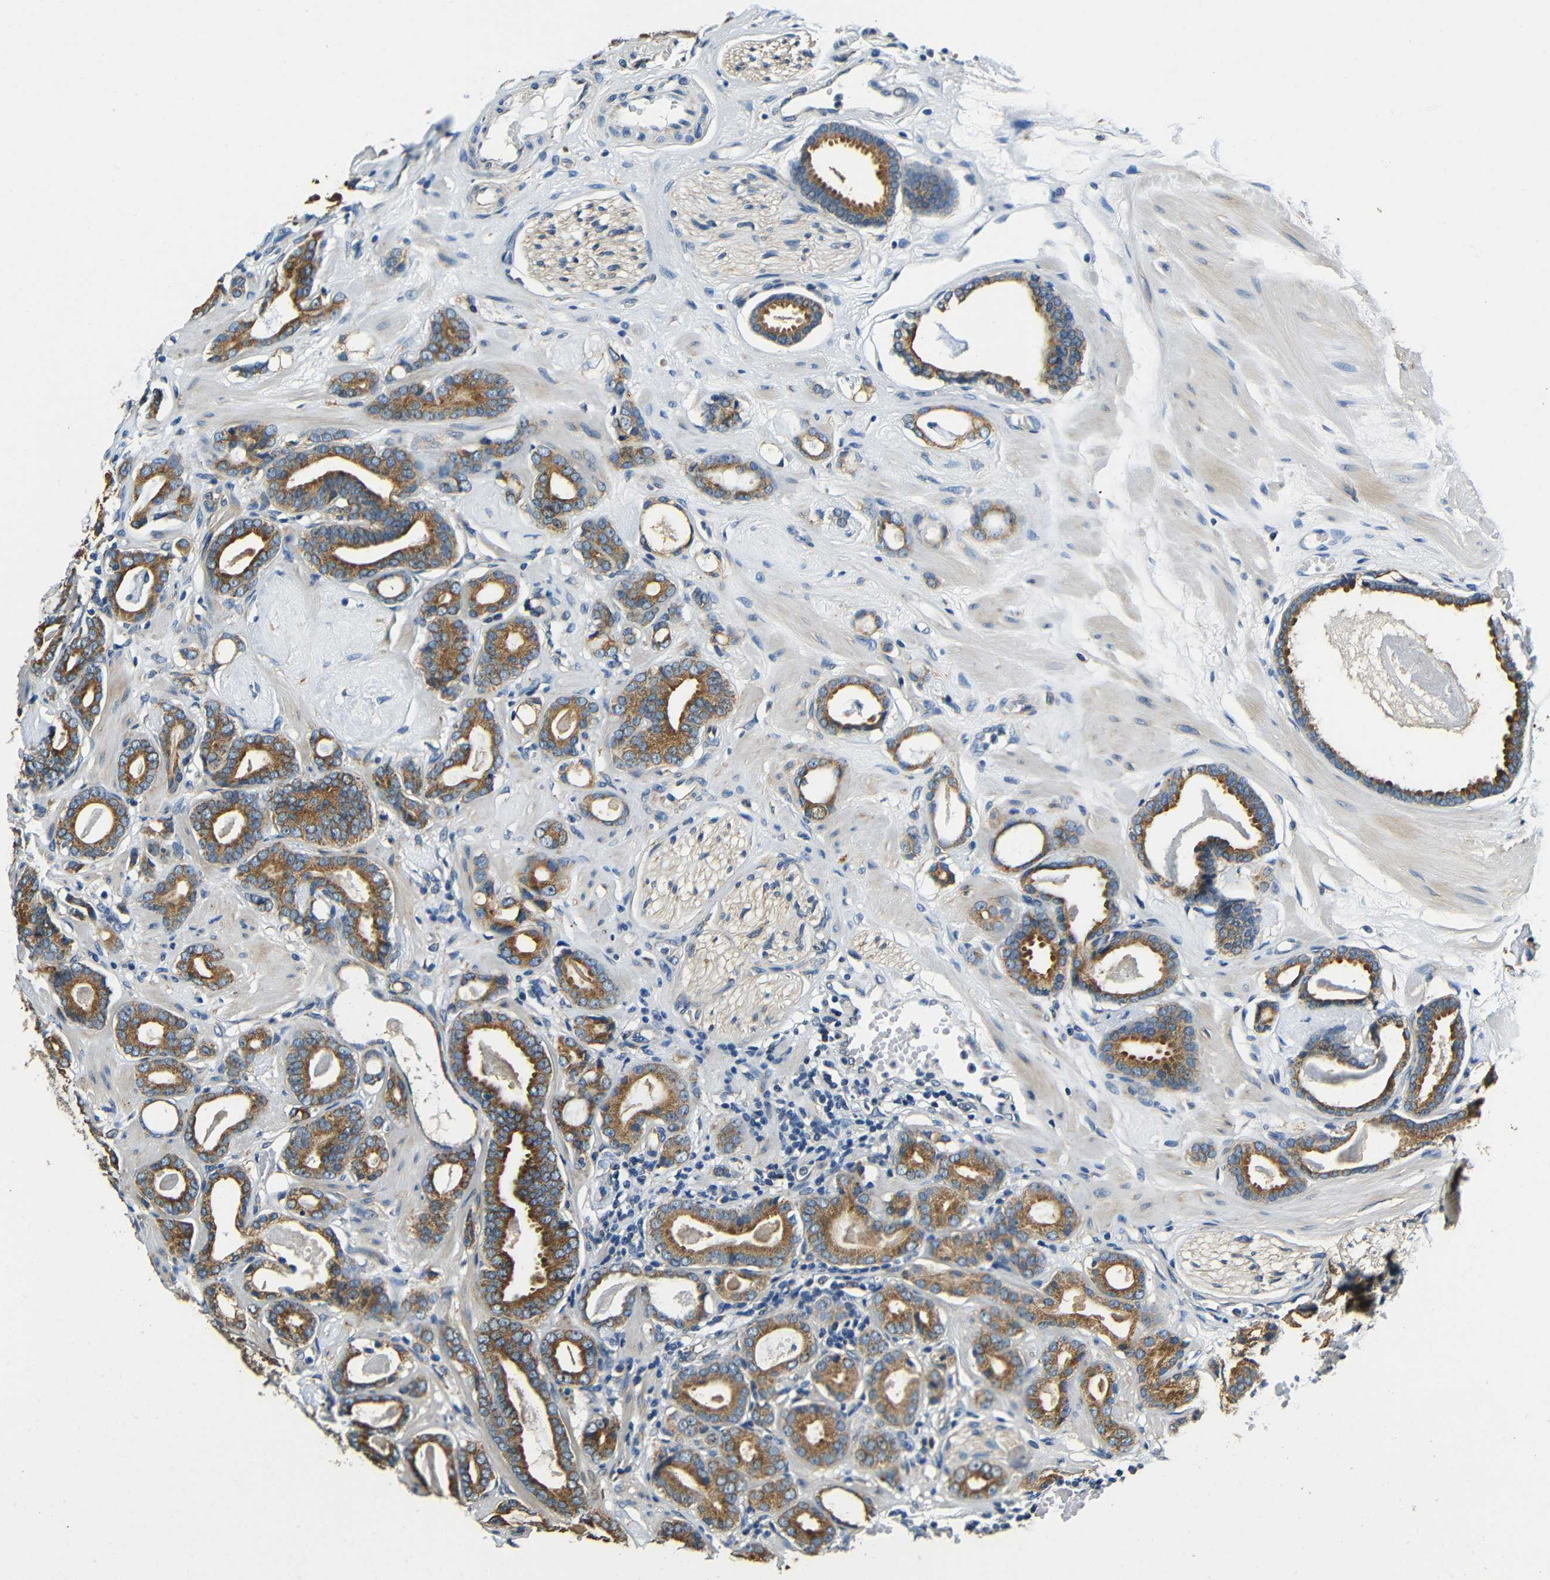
{"staining": {"intensity": "strong", "quantity": ">75%", "location": "cytoplasmic/membranous"}, "tissue": "prostate cancer", "cell_type": "Tumor cells", "image_type": "cancer", "snomed": [{"axis": "morphology", "description": "Adenocarcinoma, Low grade"}, {"axis": "topography", "description": "Prostate"}], "caption": "The immunohistochemical stain shows strong cytoplasmic/membranous staining in tumor cells of prostate cancer tissue. Ihc stains the protein of interest in brown and the nuclei are stained blue.", "gene": "VAPB", "patient": {"sex": "male", "age": 53}}